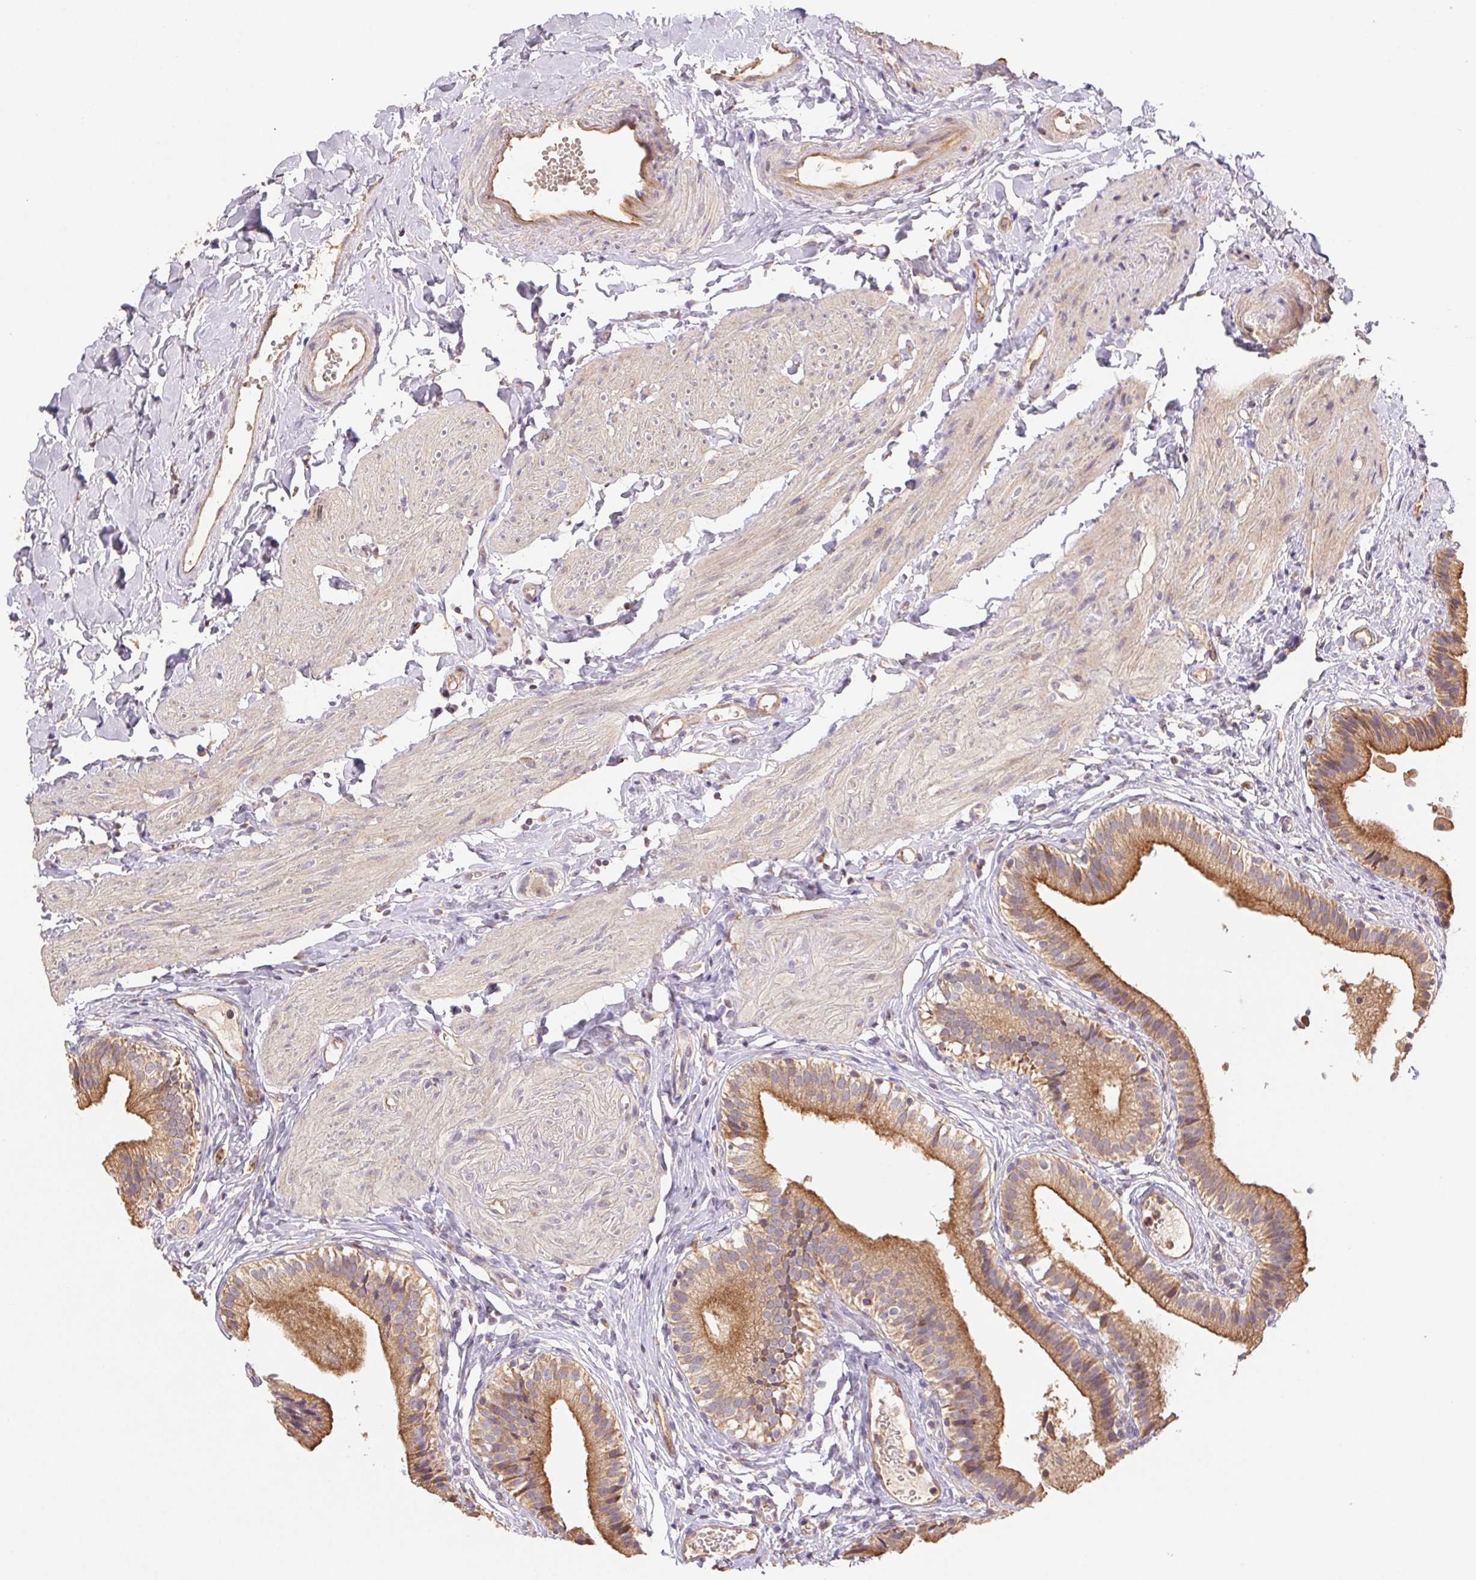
{"staining": {"intensity": "moderate", "quantity": ">75%", "location": "cytoplasmic/membranous"}, "tissue": "gallbladder", "cell_type": "Glandular cells", "image_type": "normal", "snomed": [{"axis": "morphology", "description": "Normal tissue, NOS"}, {"axis": "topography", "description": "Gallbladder"}], "caption": "IHC histopathology image of normal gallbladder: human gallbladder stained using immunohistochemistry displays medium levels of moderate protein expression localized specifically in the cytoplasmic/membranous of glandular cells, appearing as a cytoplasmic/membranous brown color.", "gene": "RAB11A", "patient": {"sex": "female", "age": 47}}